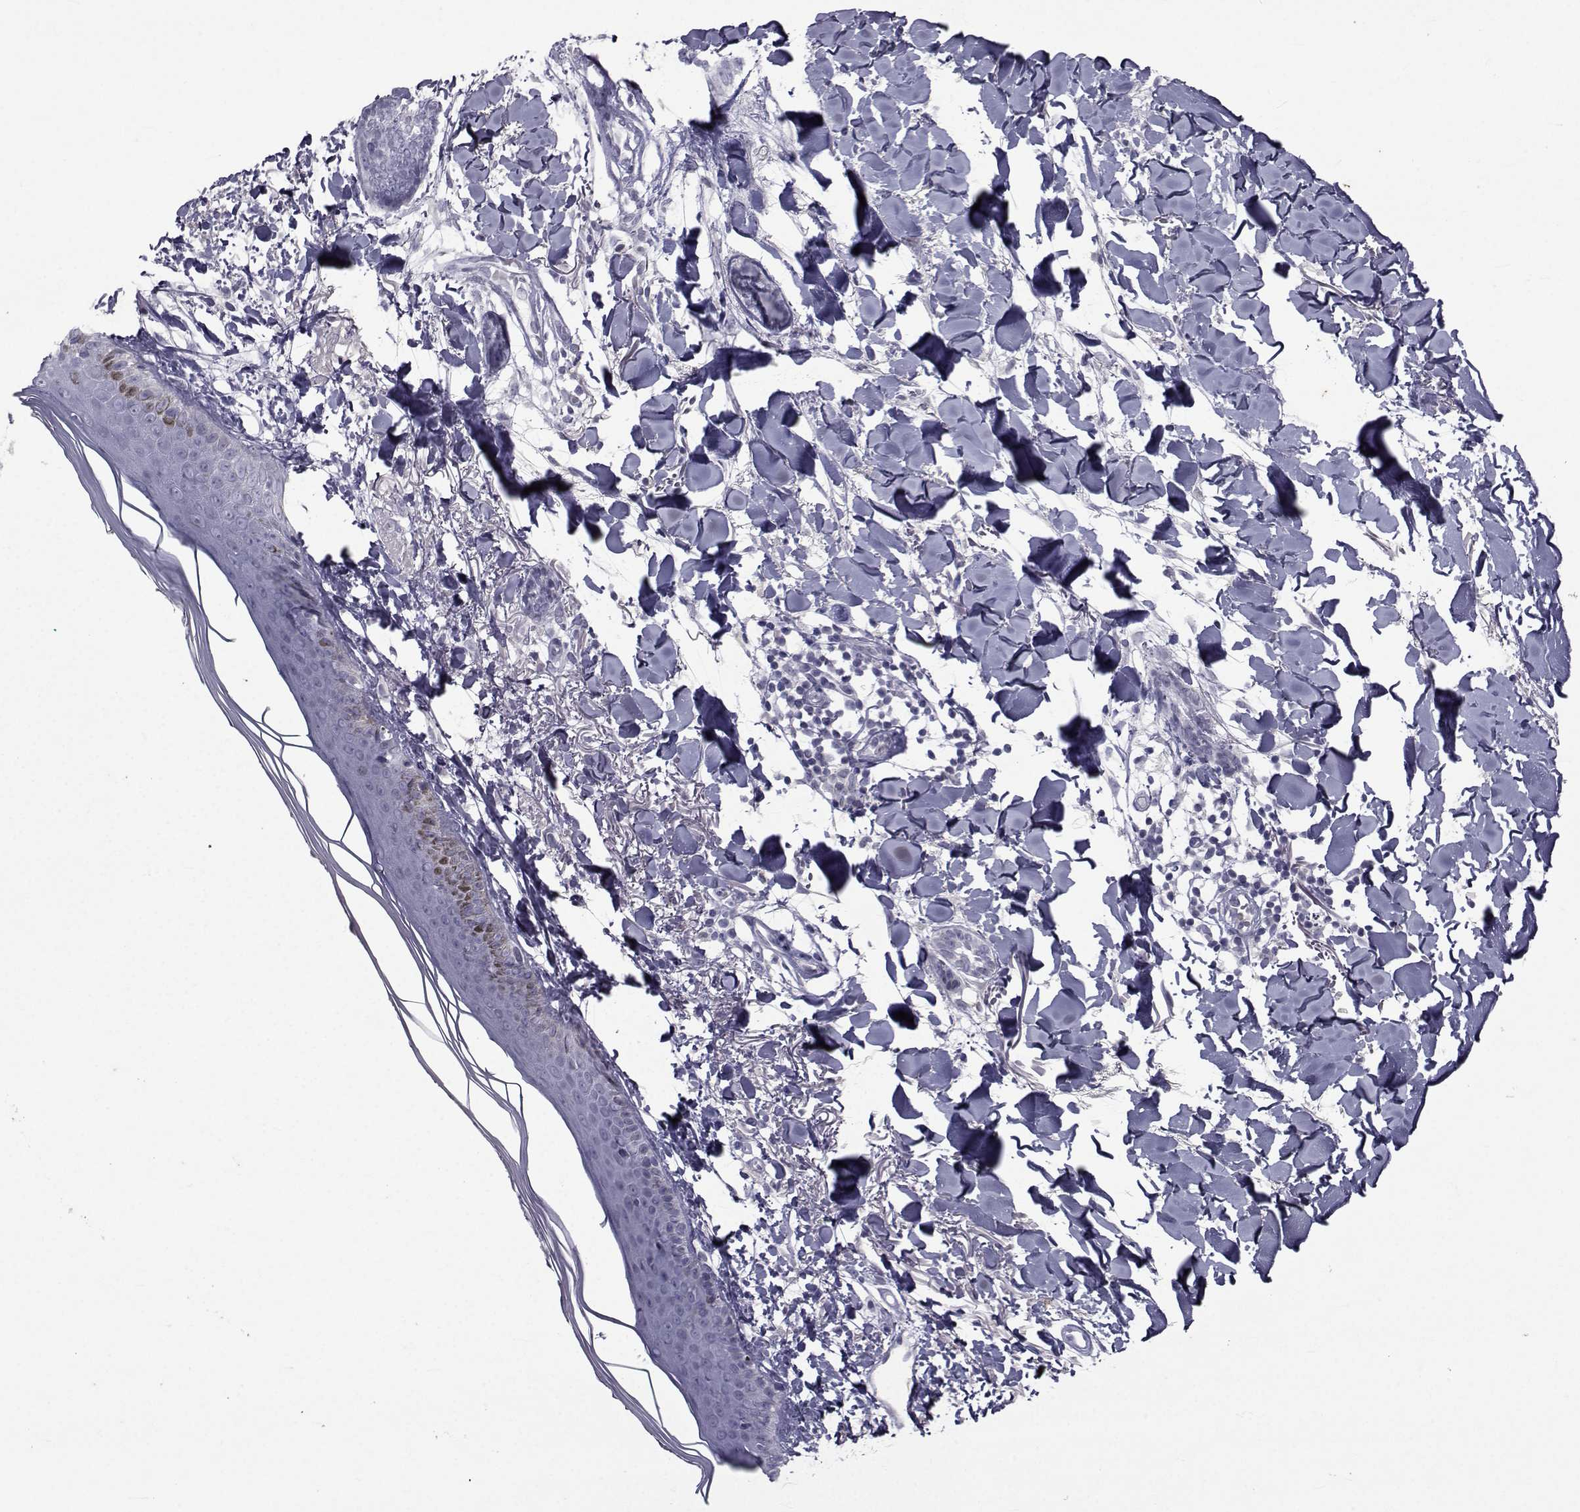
{"staining": {"intensity": "negative", "quantity": "none", "location": "none"}, "tissue": "skin cancer", "cell_type": "Tumor cells", "image_type": "cancer", "snomed": [{"axis": "morphology", "description": "Normal tissue, NOS"}, {"axis": "morphology", "description": "Basal cell carcinoma"}, {"axis": "topography", "description": "Skin"}], "caption": "Tumor cells are negative for protein expression in human basal cell carcinoma (skin).", "gene": "PAX2", "patient": {"sex": "male", "age": 84}}